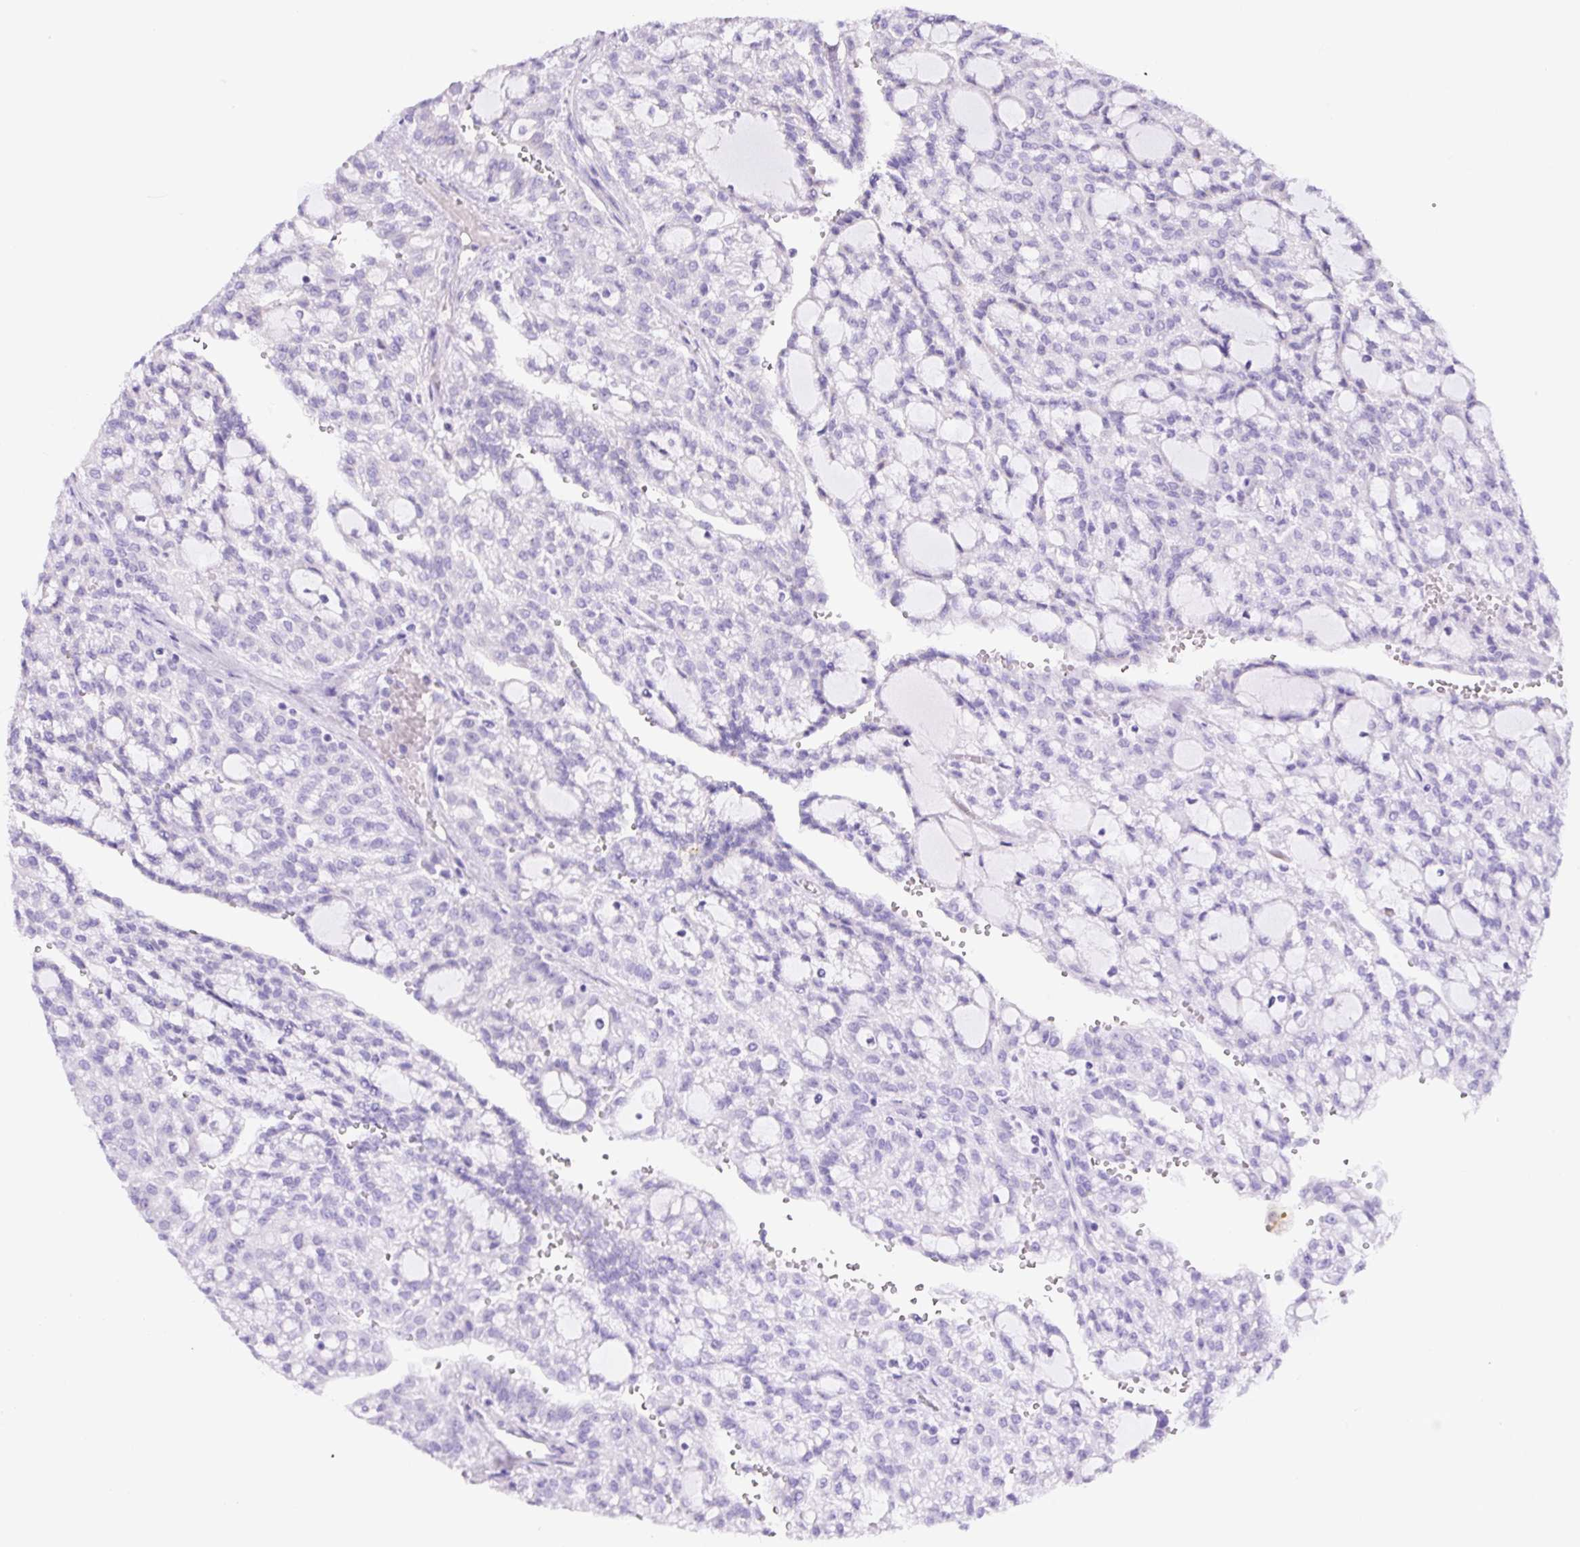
{"staining": {"intensity": "negative", "quantity": "none", "location": "none"}, "tissue": "renal cancer", "cell_type": "Tumor cells", "image_type": "cancer", "snomed": [{"axis": "morphology", "description": "Adenocarcinoma, NOS"}, {"axis": "topography", "description": "Kidney"}], "caption": "Tumor cells show no significant protein staining in adenocarcinoma (renal). The staining was performed using DAB (3,3'-diaminobenzidine) to visualize the protein expression in brown, while the nuclei were stained in blue with hematoxylin (Magnification: 20x).", "gene": "ZNF596", "patient": {"sex": "male", "age": 63}}